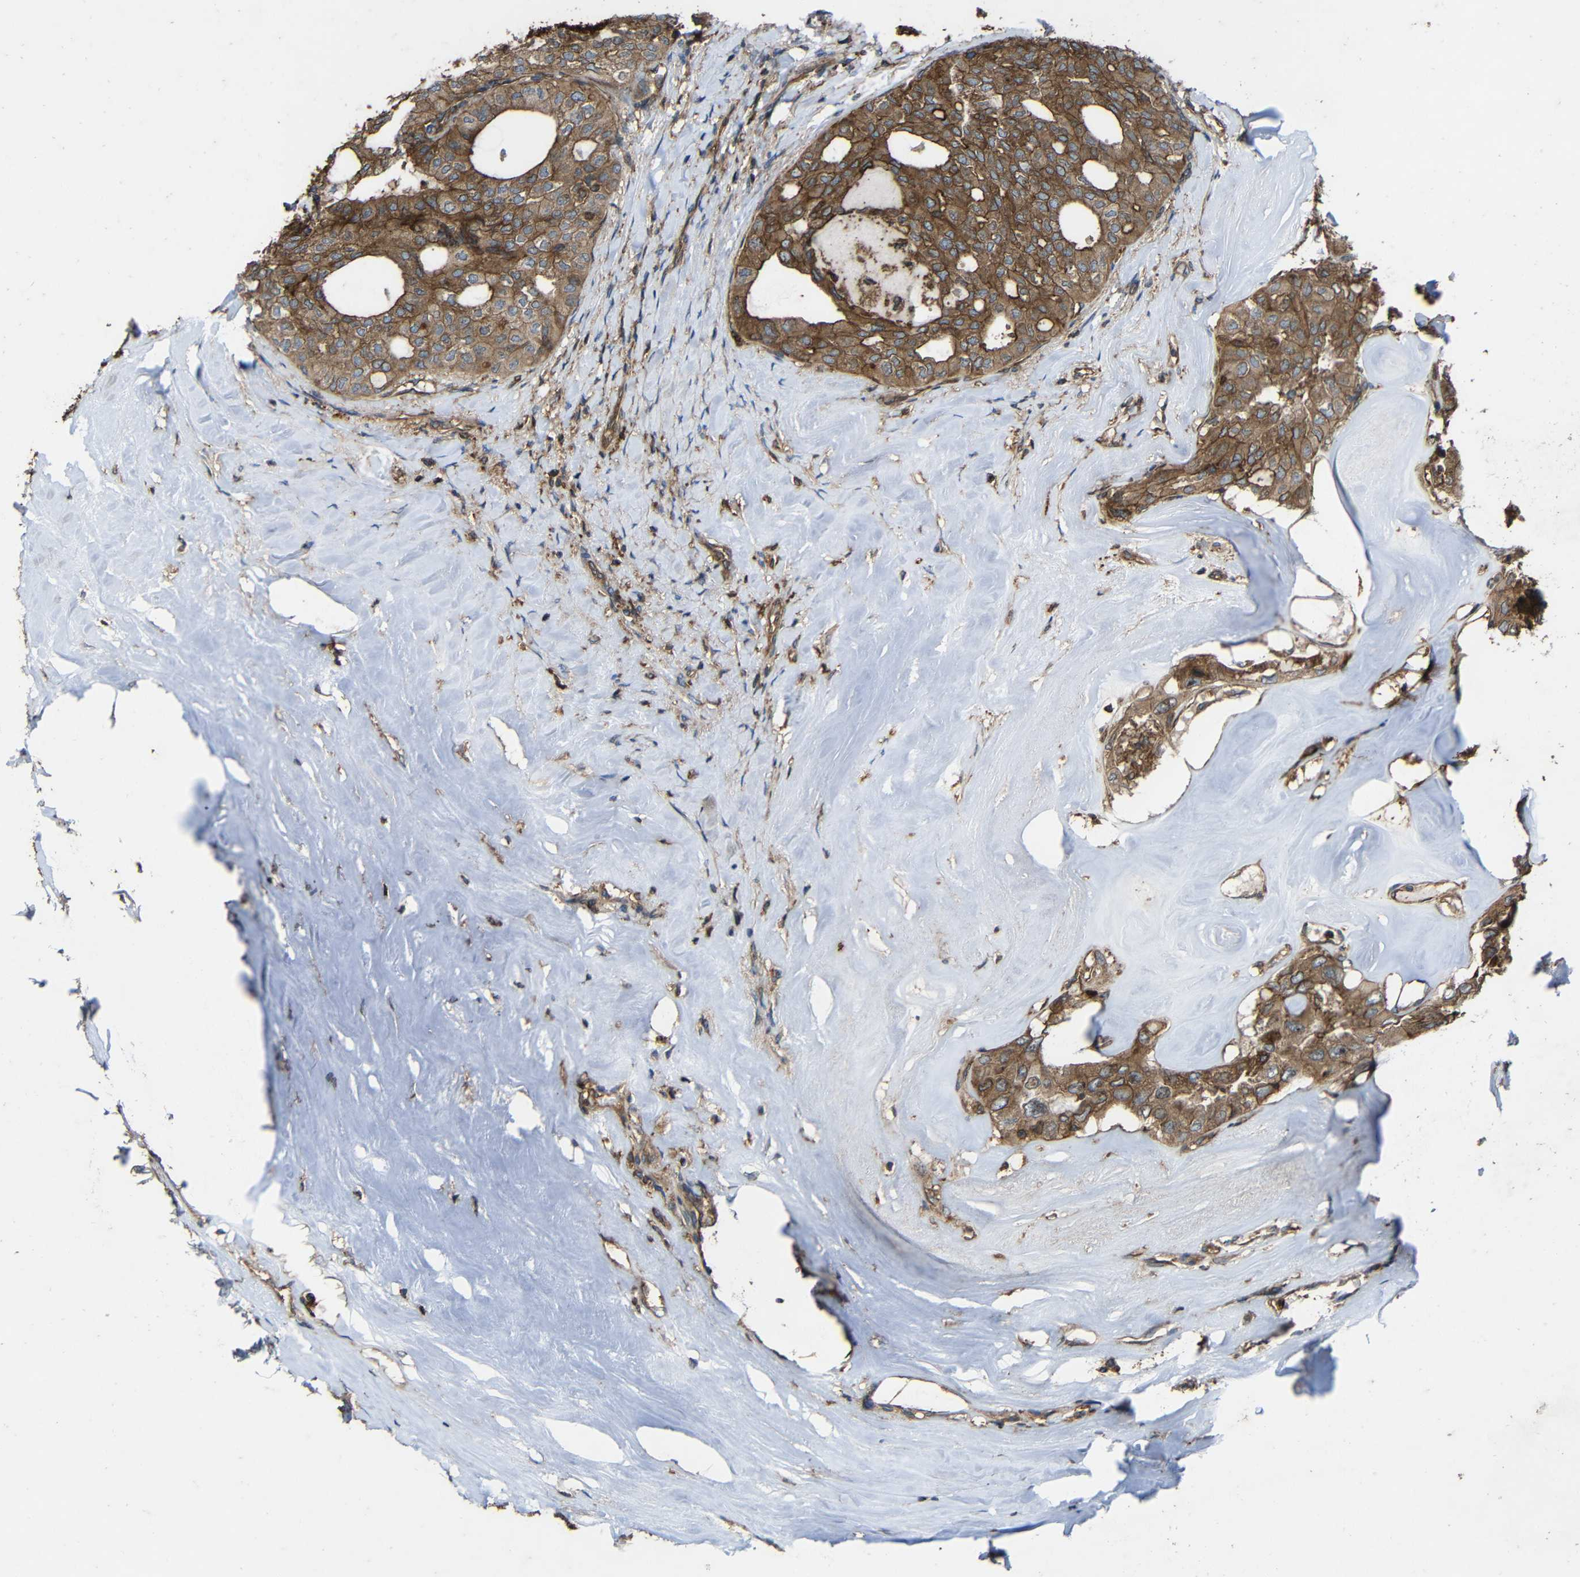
{"staining": {"intensity": "moderate", "quantity": ">75%", "location": "cytoplasmic/membranous"}, "tissue": "thyroid cancer", "cell_type": "Tumor cells", "image_type": "cancer", "snomed": [{"axis": "morphology", "description": "Follicular adenoma carcinoma, NOS"}, {"axis": "topography", "description": "Thyroid gland"}], "caption": "IHC photomicrograph of neoplastic tissue: human follicular adenoma carcinoma (thyroid) stained using immunohistochemistry displays medium levels of moderate protein expression localized specifically in the cytoplasmic/membranous of tumor cells, appearing as a cytoplasmic/membranous brown color.", "gene": "TREM2", "patient": {"sex": "male", "age": 75}}